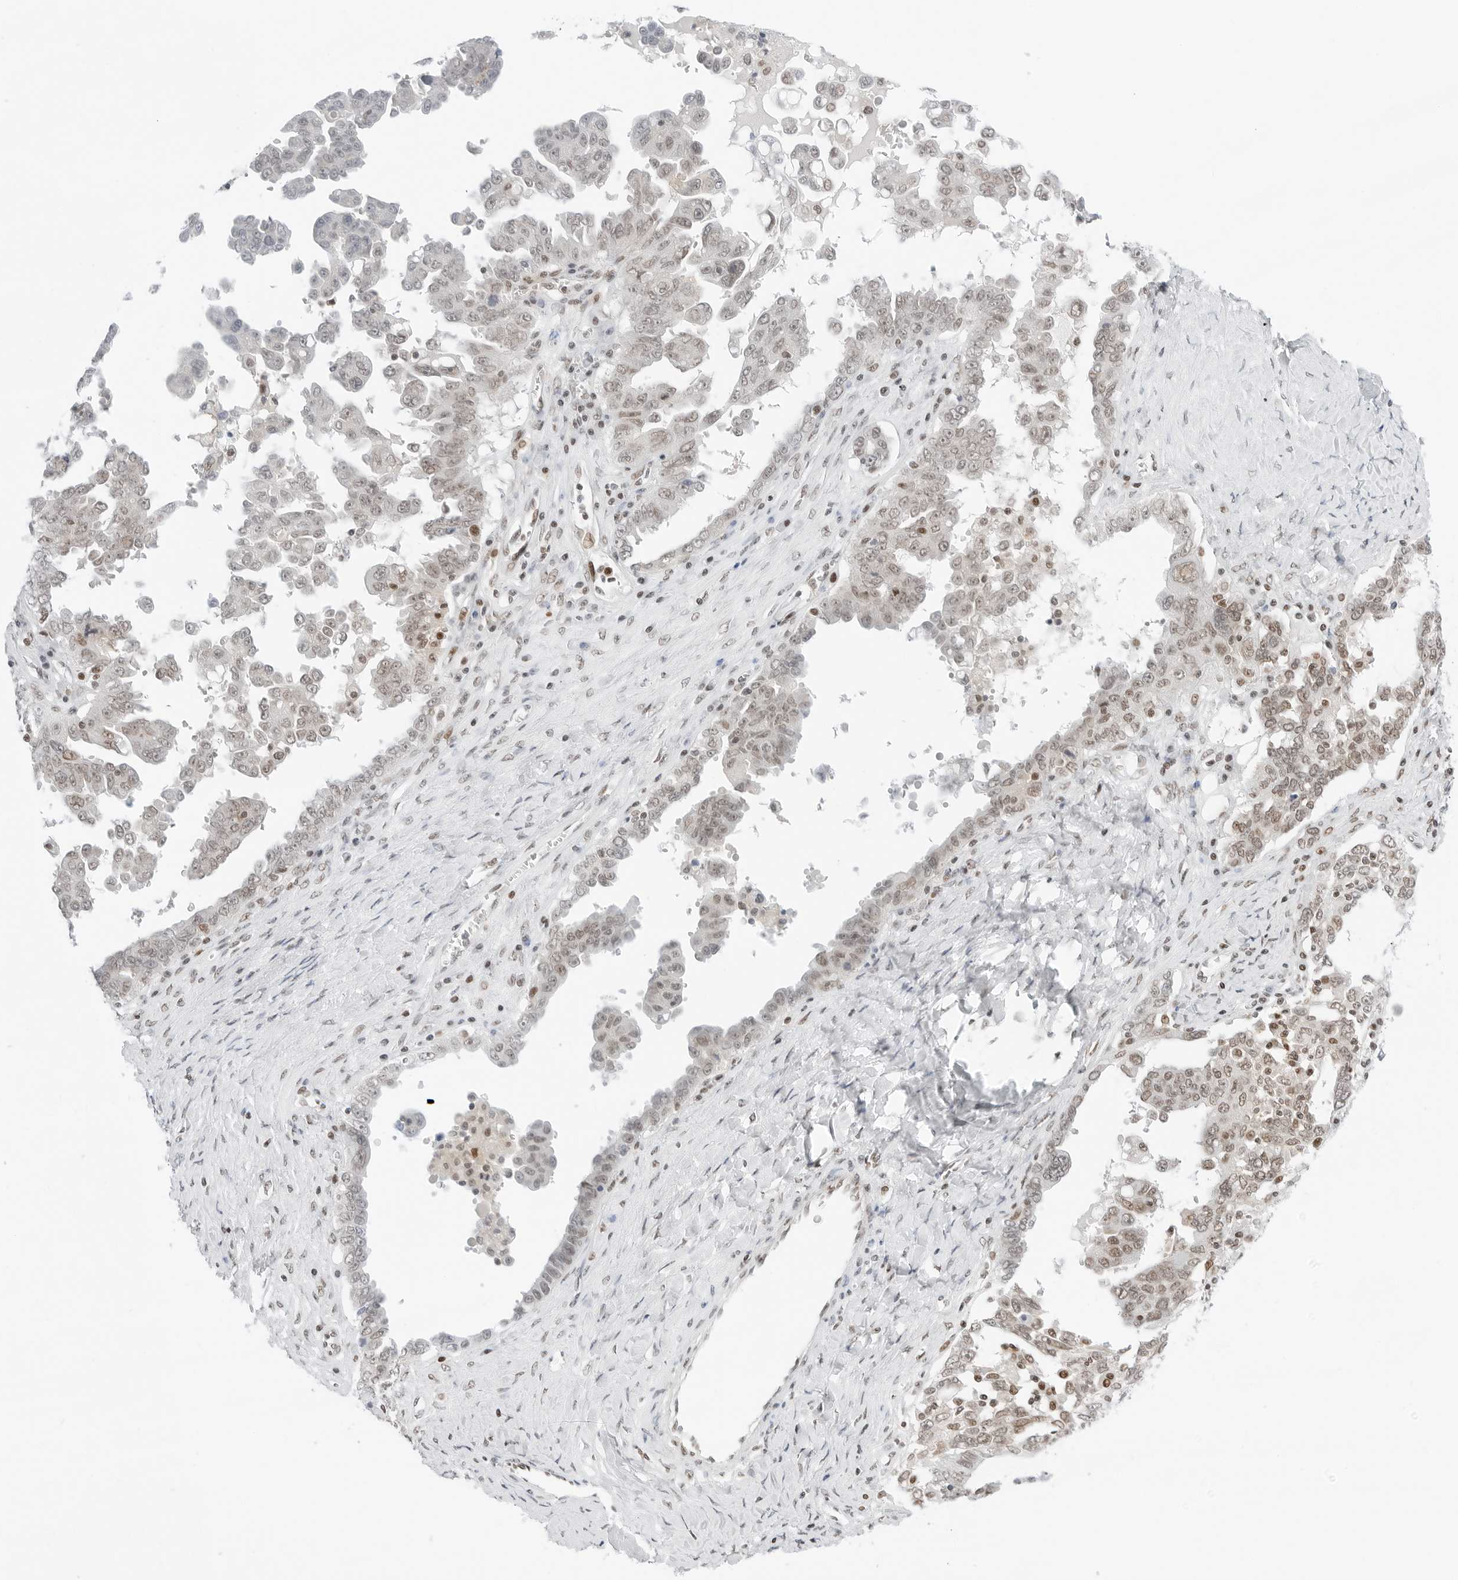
{"staining": {"intensity": "weak", "quantity": "25%-75%", "location": "nuclear"}, "tissue": "ovarian cancer", "cell_type": "Tumor cells", "image_type": "cancer", "snomed": [{"axis": "morphology", "description": "Carcinoma, endometroid"}, {"axis": "topography", "description": "Ovary"}], "caption": "Tumor cells demonstrate low levels of weak nuclear expression in approximately 25%-75% of cells in ovarian endometroid carcinoma. (Brightfield microscopy of DAB IHC at high magnification).", "gene": "CRTC2", "patient": {"sex": "female", "age": 62}}